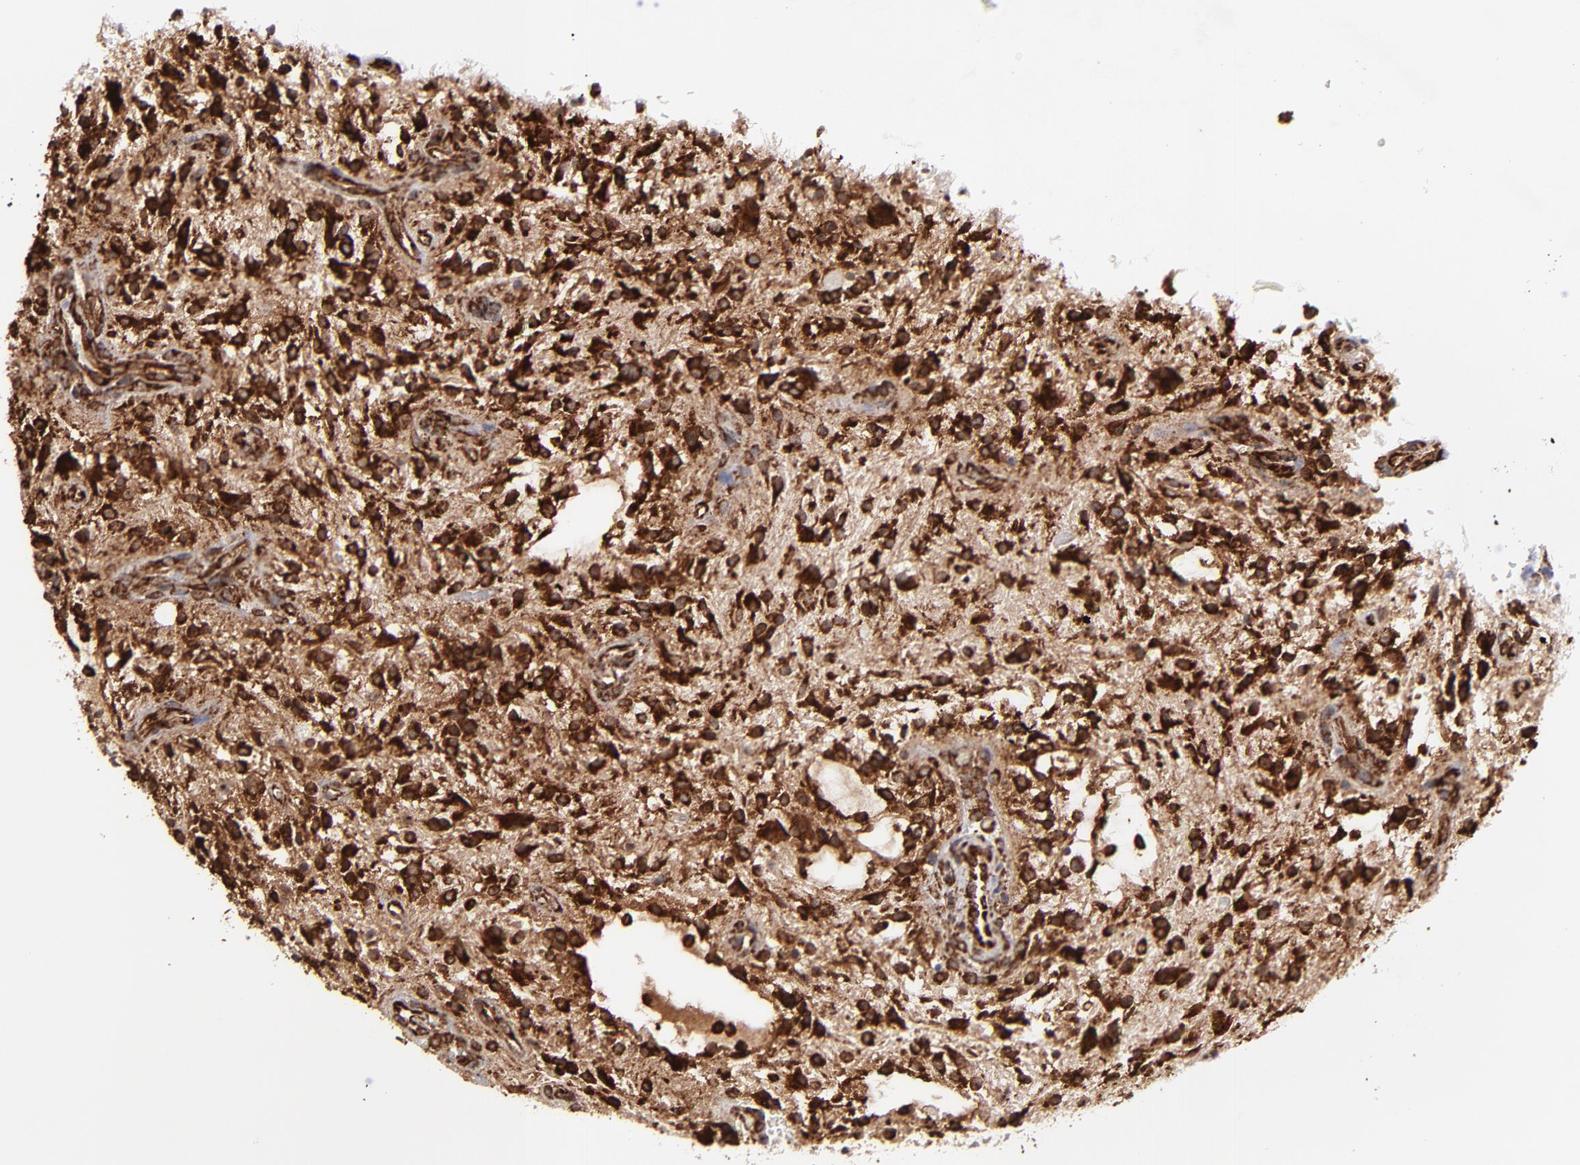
{"staining": {"intensity": "strong", "quantity": ">75%", "location": "cytoplasmic/membranous"}, "tissue": "glioma", "cell_type": "Tumor cells", "image_type": "cancer", "snomed": [{"axis": "morphology", "description": "Glioma, malignant, NOS"}, {"axis": "topography", "description": "Cerebellum"}], "caption": "Immunohistochemistry (IHC) of human malignant glioma displays high levels of strong cytoplasmic/membranous expression in approximately >75% of tumor cells.", "gene": "KTN1", "patient": {"sex": "female", "age": 10}}